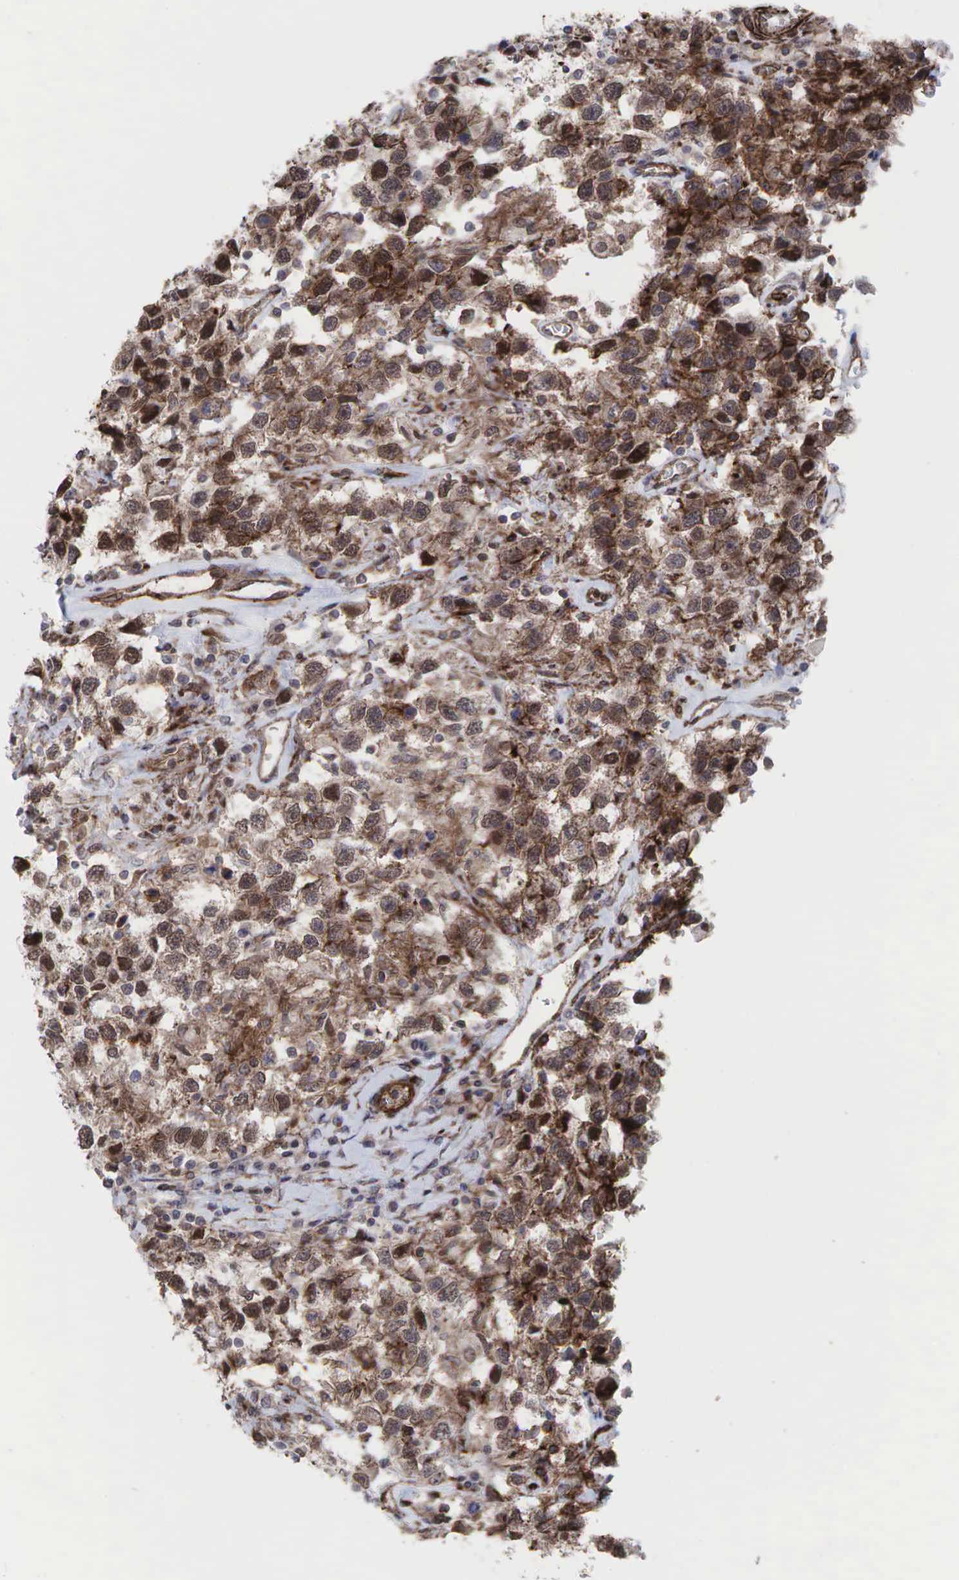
{"staining": {"intensity": "moderate", "quantity": ">75%", "location": "cytoplasmic/membranous"}, "tissue": "testis cancer", "cell_type": "Tumor cells", "image_type": "cancer", "snomed": [{"axis": "morphology", "description": "Seminoma, NOS"}, {"axis": "topography", "description": "Testis"}], "caption": "Immunohistochemistry (IHC) staining of seminoma (testis), which exhibits medium levels of moderate cytoplasmic/membranous staining in about >75% of tumor cells indicating moderate cytoplasmic/membranous protein expression. The staining was performed using DAB (brown) for protein detection and nuclei were counterstained in hematoxylin (blue).", "gene": "GPRASP1", "patient": {"sex": "male", "age": 41}}